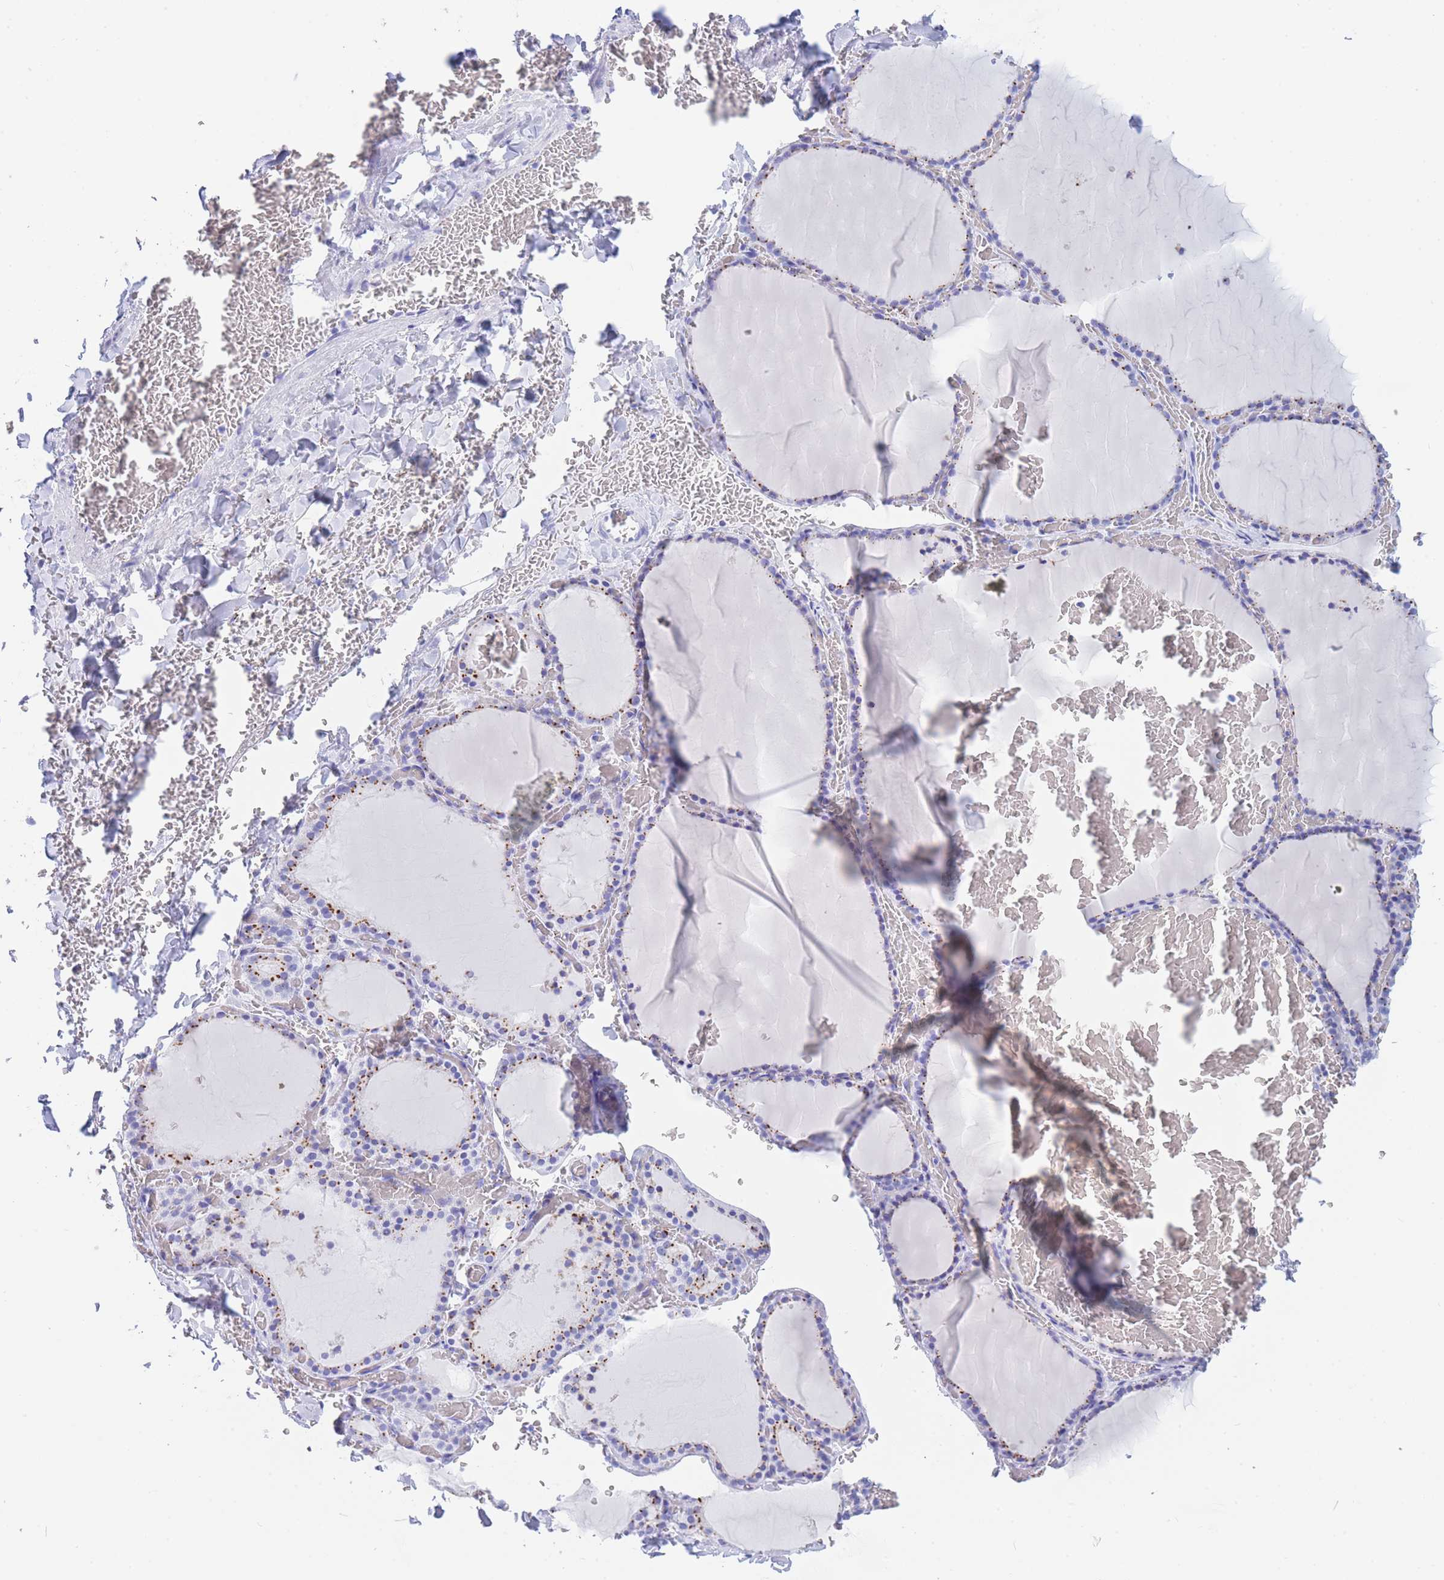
{"staining": {"intensity": "strong", "quantity": "25%-75%", "location": "cytoplasmic/membranous"}, "tissue": "thyroid gland", "cell_type": "Glandular cells", "image_type": "normal", "snomed": [{"axis": "morphology", "description": "Normal tissue, NOS"}, {"axis": "topography", "description": "Thyroid gland"}], "caption": "Unremarkable thyroid gland shows strong cytoplasmic/membranous staining in approximately 25%-75% of glandular cells, visualized by immunohistochemistry. Using DAB (brown) and hematoxylin (blue) stains, captured at high magnification using brightfield microscopy.", "gene": "FAM3C", "patient": {"sex": "female", "age": 39}}